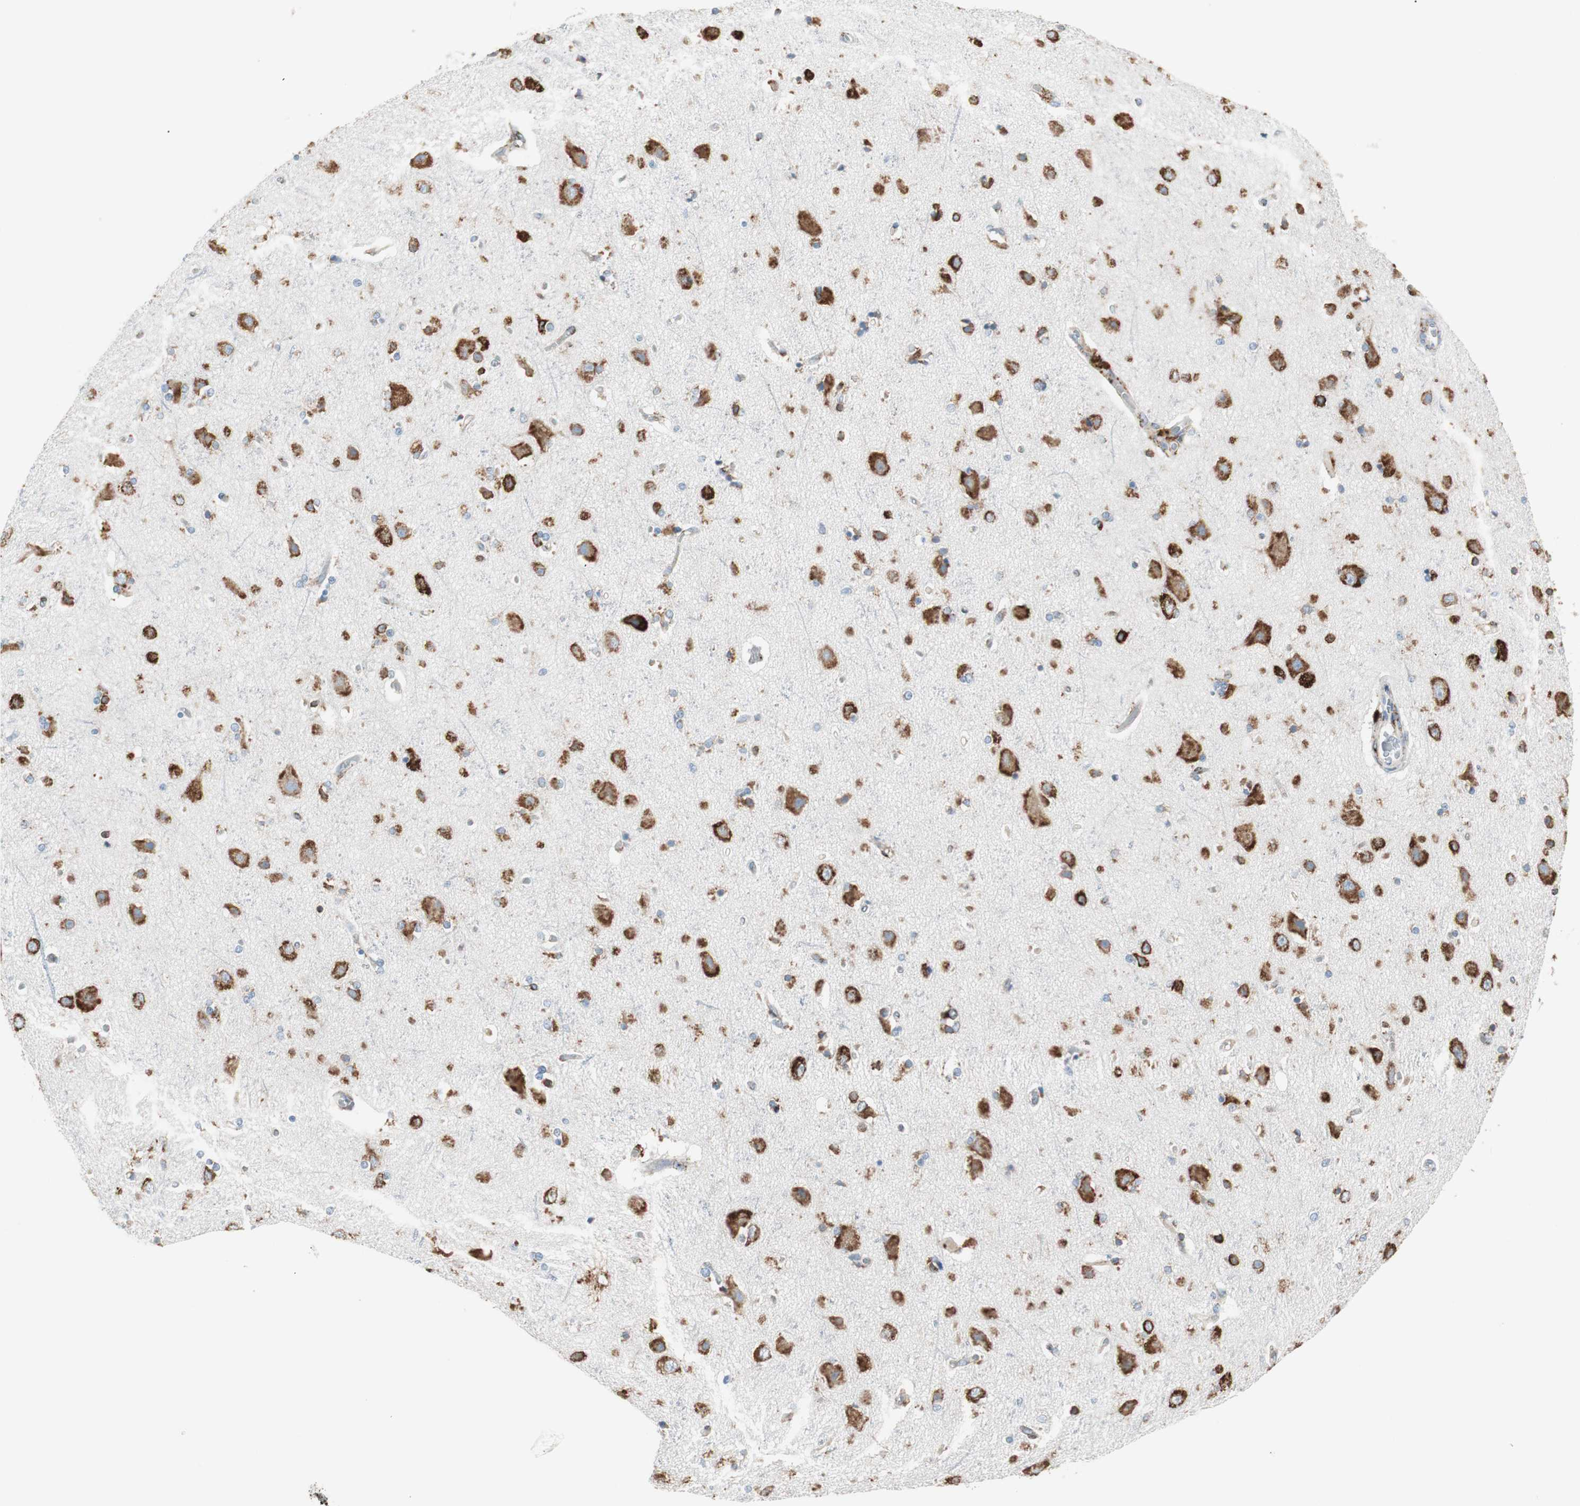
{"staining": {"intensity": "negative", "quantity": "none", "location": "none"}, "tissue": "cerebral cortex", "cell_type": "Endothelial cells", "image_type": "normal", "snomed": [{"axis": "morphology", "description": "Normal tissue, NOS"}, {"axis": "topography", "description": "Cerebral cortex"}], "caption": "The micrograph exhibits no significant staining in endothelial cells of cerebral cortex. (Stains: DAB IHC with hematoxylin counter stain, Microscopy: brightfield microscopy at high magnification).", "gene": "P4HTM", "patient": {"sex": "female", "age": 54}}